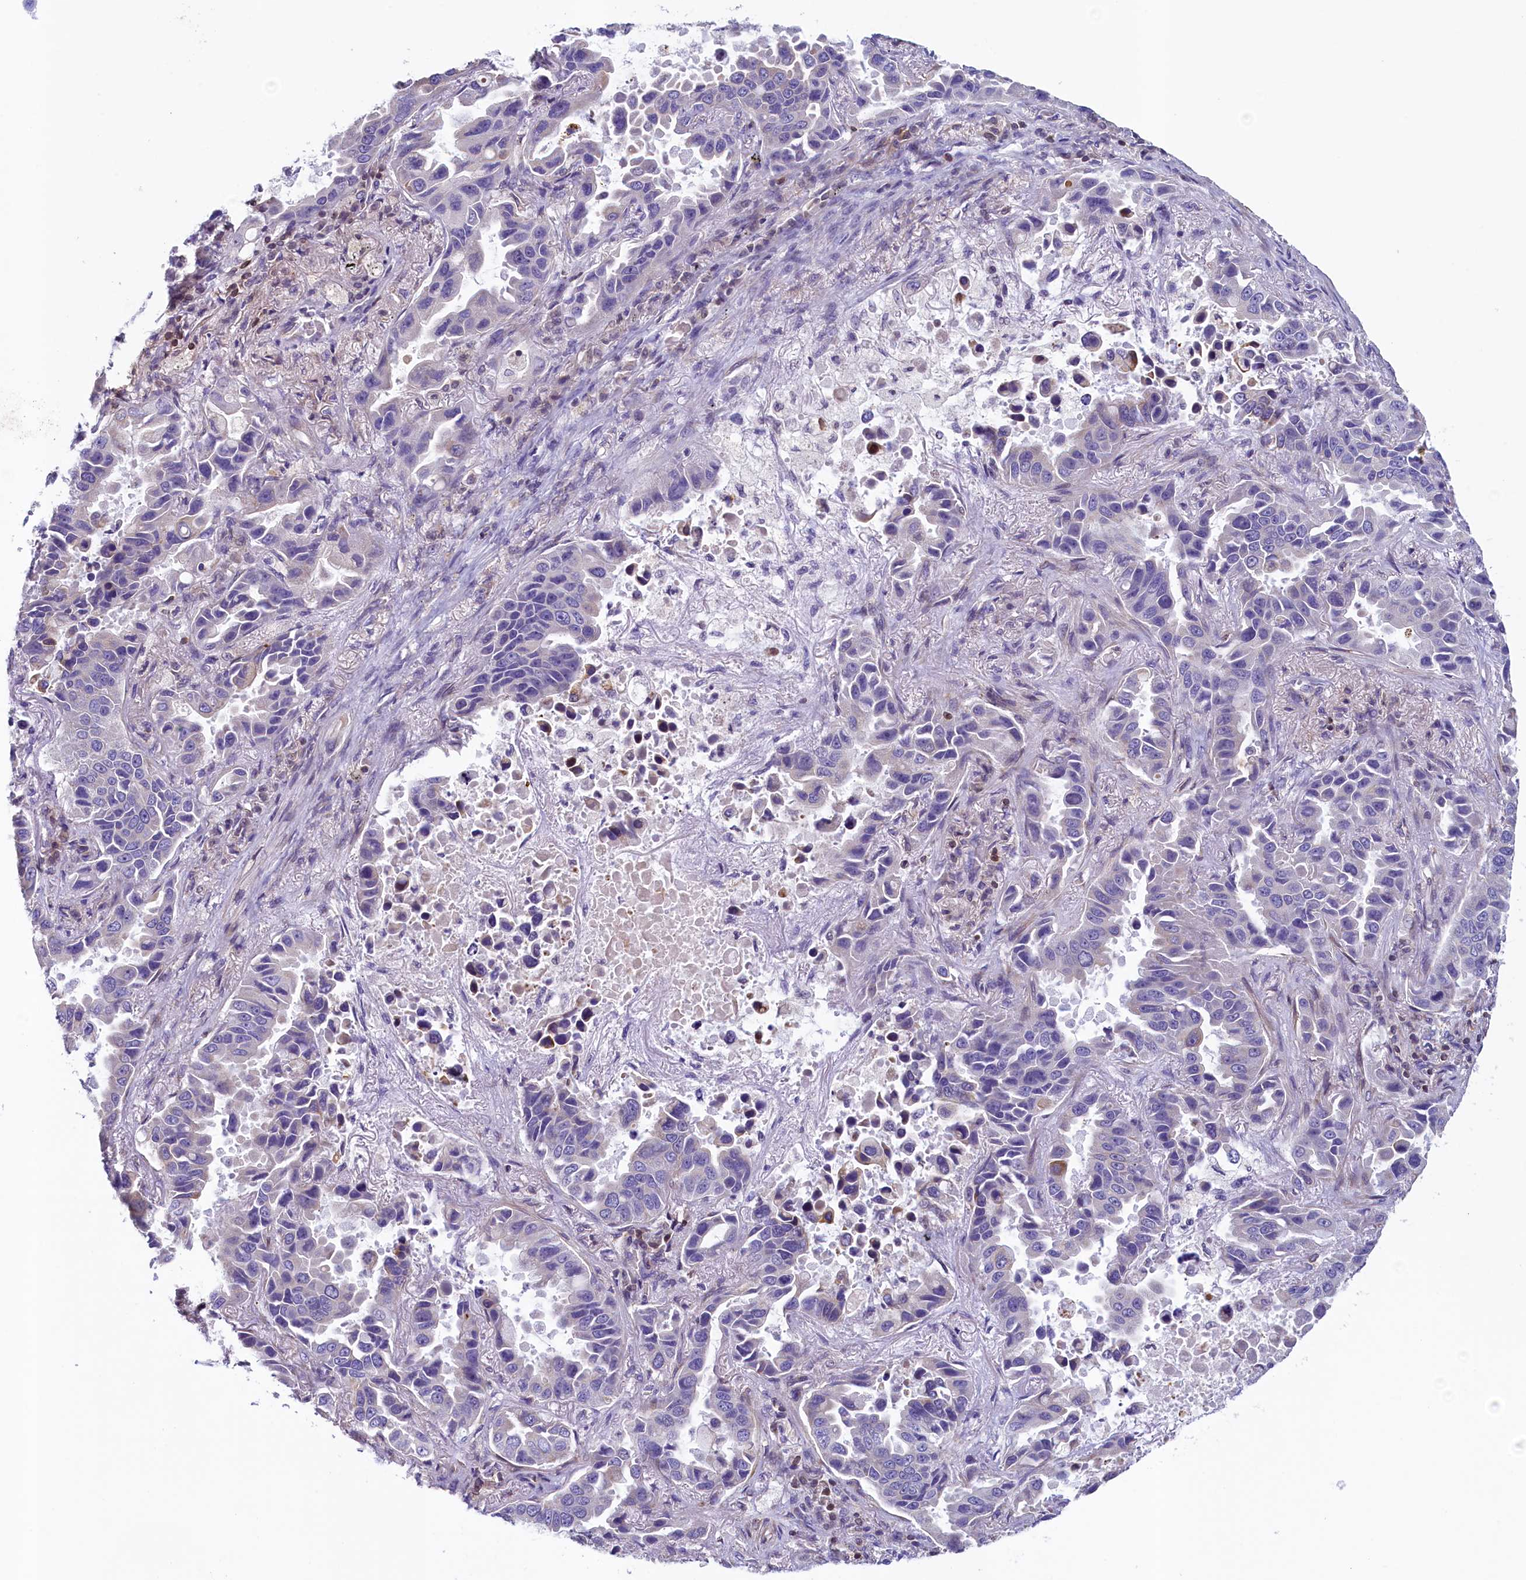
{"staining": {"intensity": "negative", "quantity": "none", "location": "none"}, "tissue": "lung cancer", "cell_type": "Tumor cells", "image_type": "cancer", "snomed": [{"axis": "morphology", "description": "Adenocarcinoma, NOS"}, {"axis": "topography", "description": "Lung"}], "caption": "An image of lung cancer stained for a protein shows no brown staining in tumor cells. Brightfield microscopy of immunohistochemistry stained with DAB (3,3'-diaminobenzidine) (brown) and hematoxylin (blue), captured at high magnification.", "gene": "TRAF3IP3", "patient": {"sex": "male", "age": 64}}